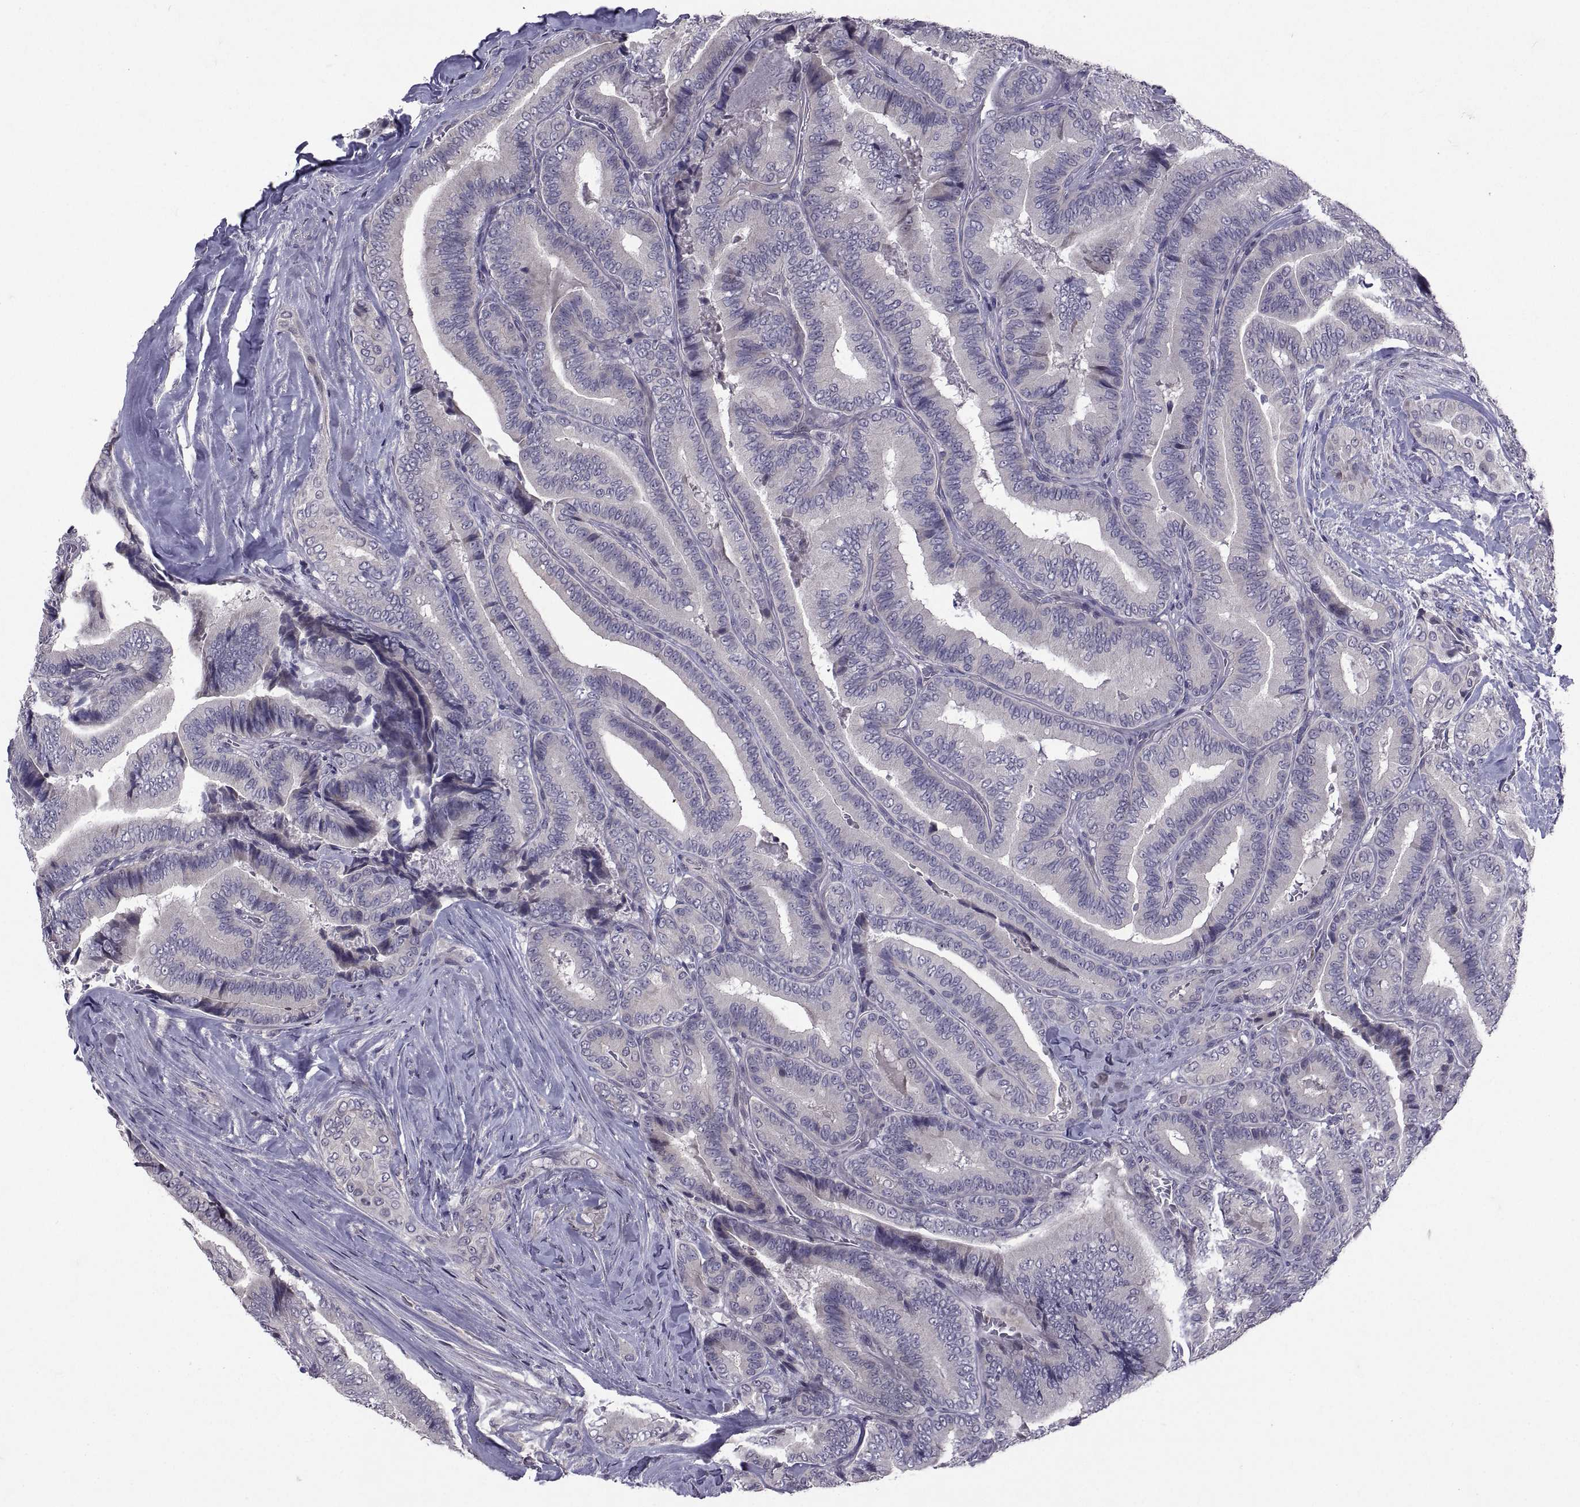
{"staining": {"intensity": "negative", "quantity": "none", "location": "none"}, "tissue": "thyroid cancer", "cell_type": "Tumor cells", "image_type": "cancer", "snomed": [{"axis": "morphology", "description": "Papillary adenocarcinoma, NOS"}, {"axis": "topography", "description": "Thyroid gland"}], "caption": "A histopathology image of human thyroid cancer is negative for staining in tumor cells.", "gene": "NPTX2", "patient": {"sex": "male", "age": 61}}